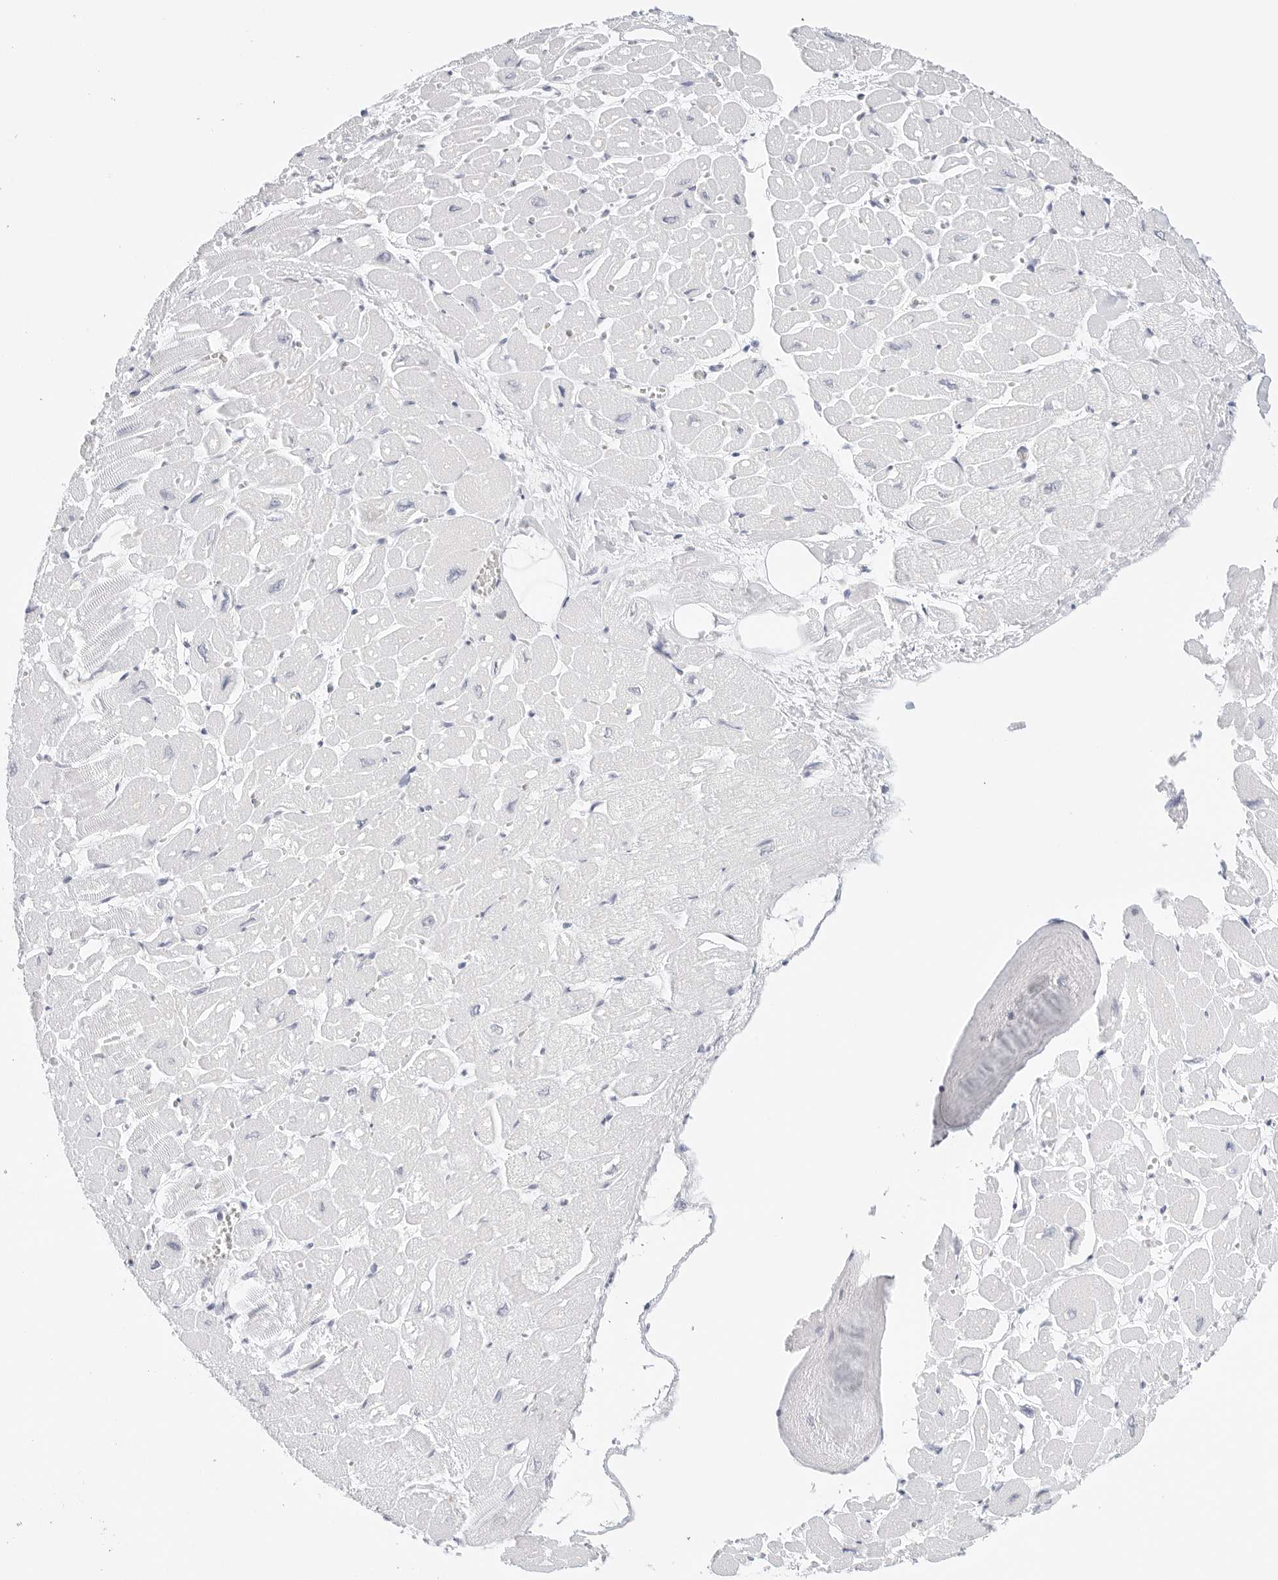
{"staining": {"intensity": "negative", "quantity": "none", "location": "none"}, "tissue": "heart muscle", "cell_type": "Cardiomyocytes", "image_type": "normal", "snomed": [{"axis": "morphology", "description": "Normal tissue, NOS"}, {"axis": "topography", "description": "Heart"}], "caption": "Human heart muscle stained for a protein using IHC shows no positivity in cardiomyocytes.", "gene": "SLC9A3R1", "patient": {"sex": "male", "age": 54}}